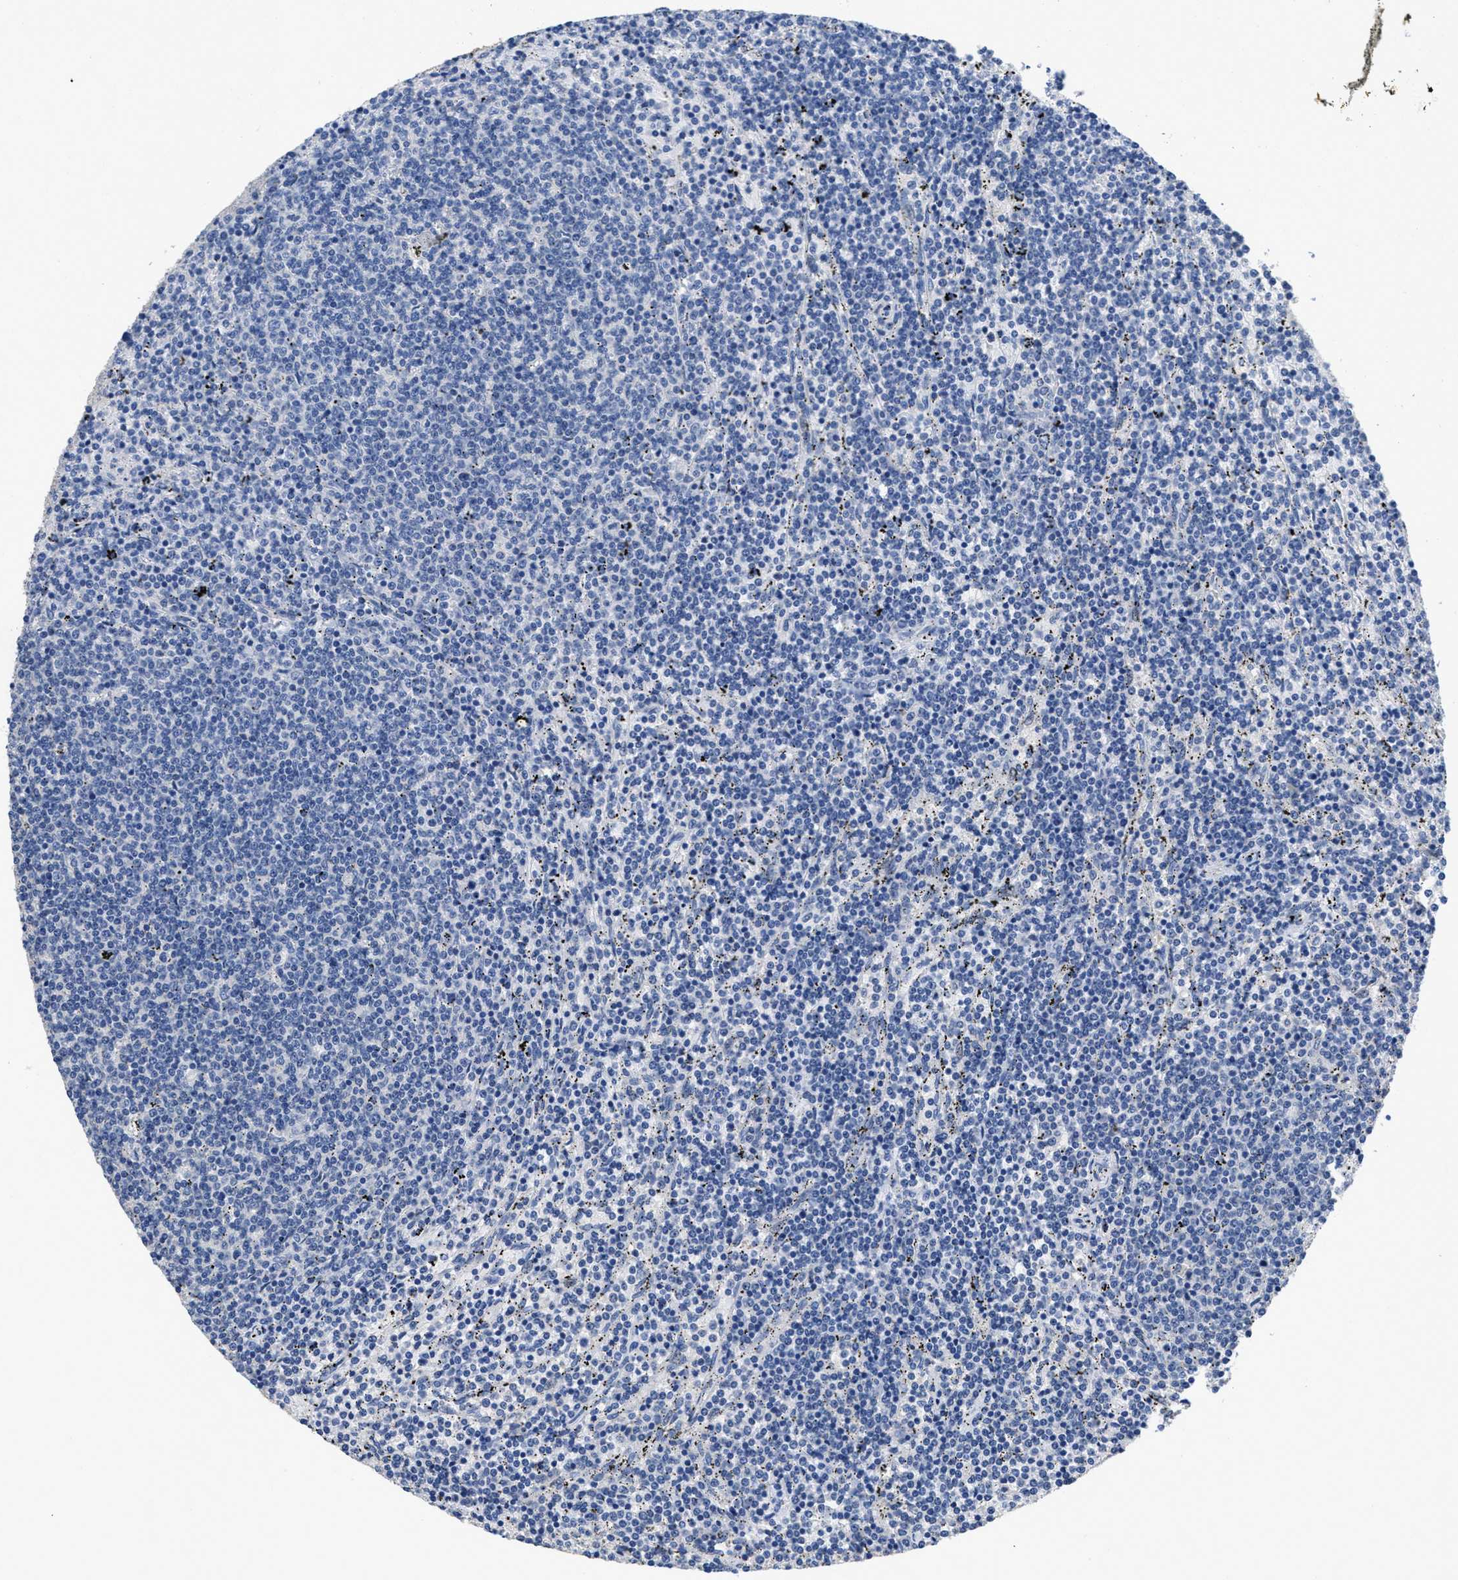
{"staining": {"intensity": "negative", "quantity": "none", "location": "none"}, "tissue": "lymphoma", "cell_type": "Tumor cells", "image_type": "cancer", "snomed": [{"axis": "morphology", "description": "Malignant lymphoma, non-Hodgkin's type, Low grade"}, {"axis": "topography", "description": "Spleen"}], "caption": "An immunohistochemistry micrograph of lymphoma is shown. There is no staining in tumor cells of lymphoma.", "gene": "CA9", "patient": {"sex": "female", "age": 50}}